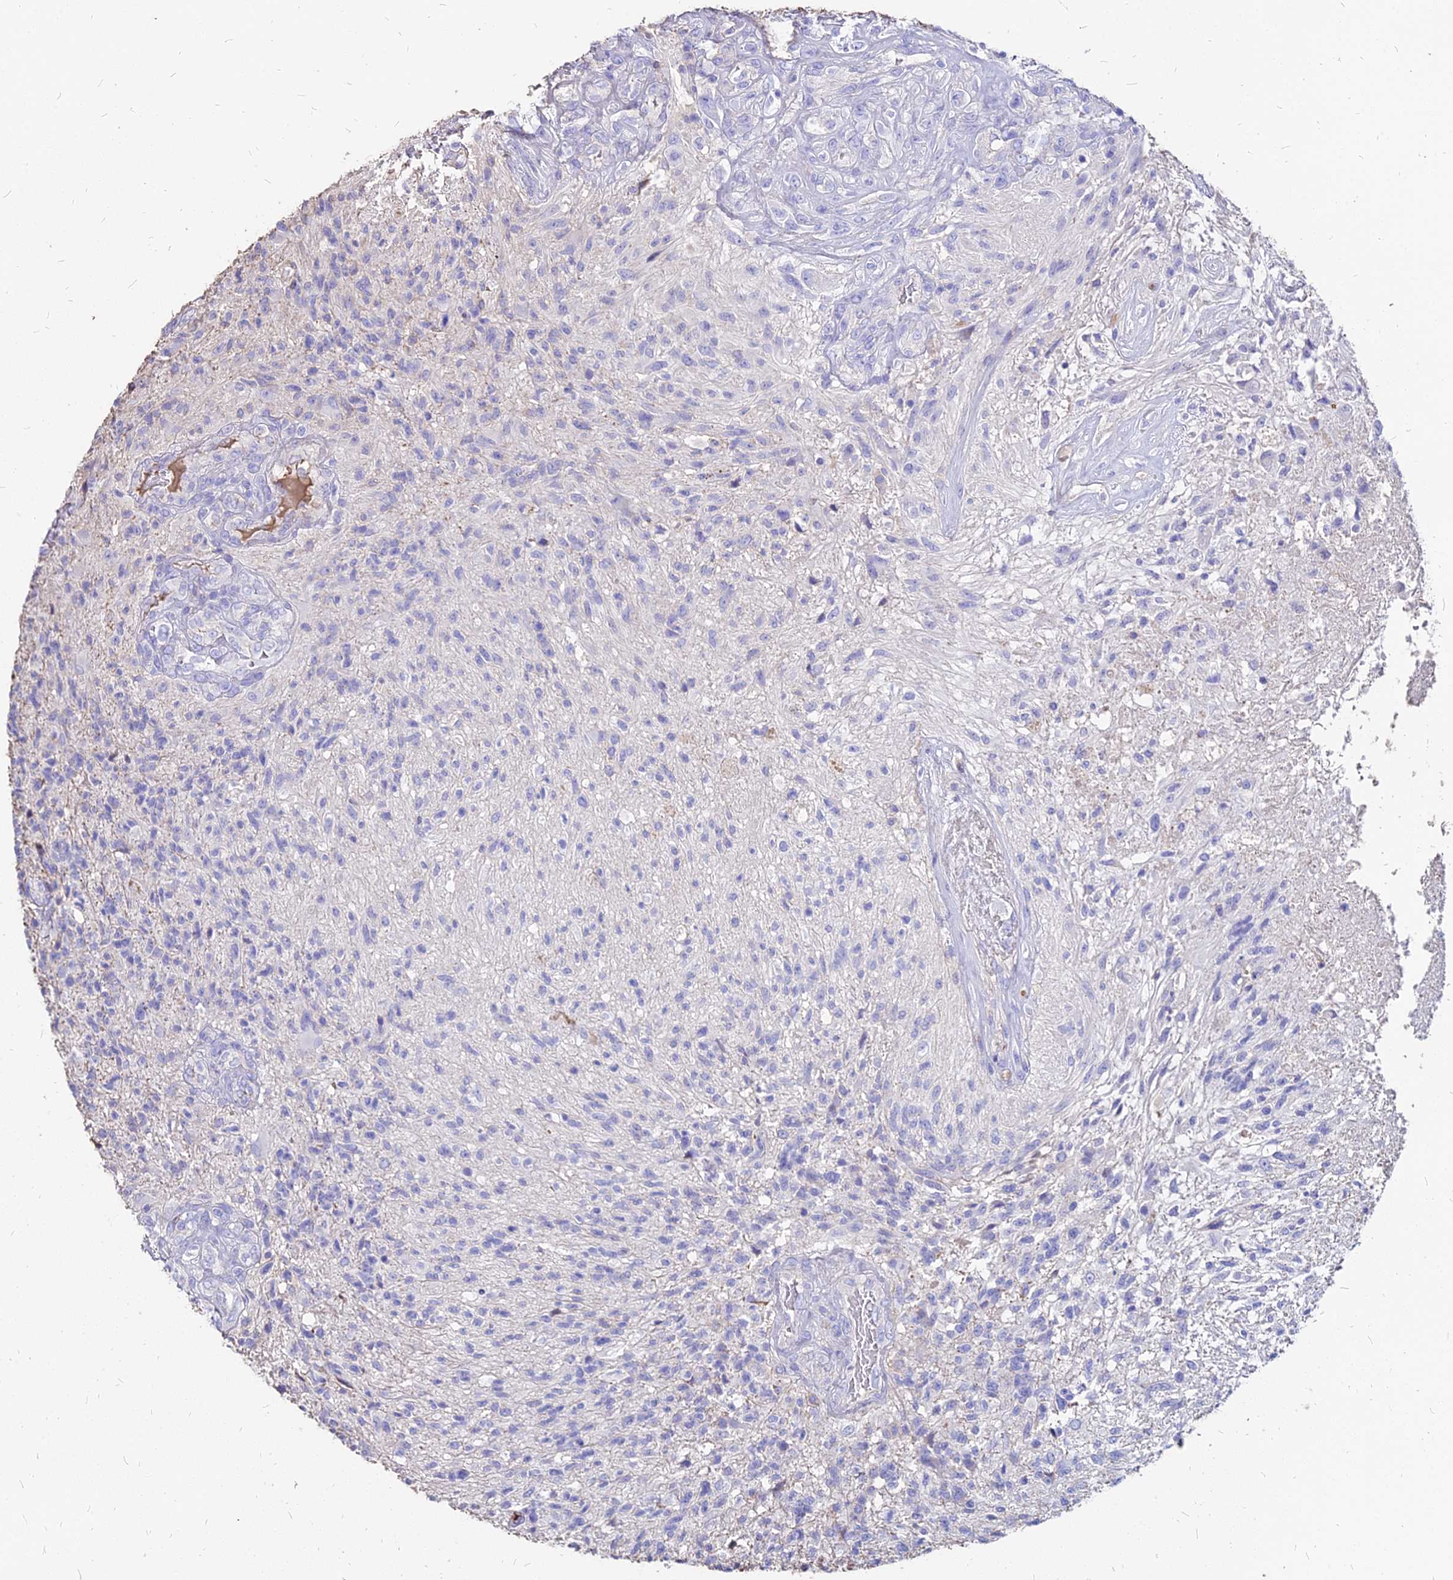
{"staining": {"intensity": "negative", "quantity": "none", "location": "none"}, "tissue": "glioma", "cell_type": "Tumor cells", "image_type": "cancer", "snomed": [{"axis": "morphology", "description": "Glioma, malignant, High grade"}, {"axis": "topography", "description": "Brain"}], "caption": "Tumor cells are negative for protein expression in human glioma.", "gene": "NME5", "patient": {"sex": "male", "age": 56}}